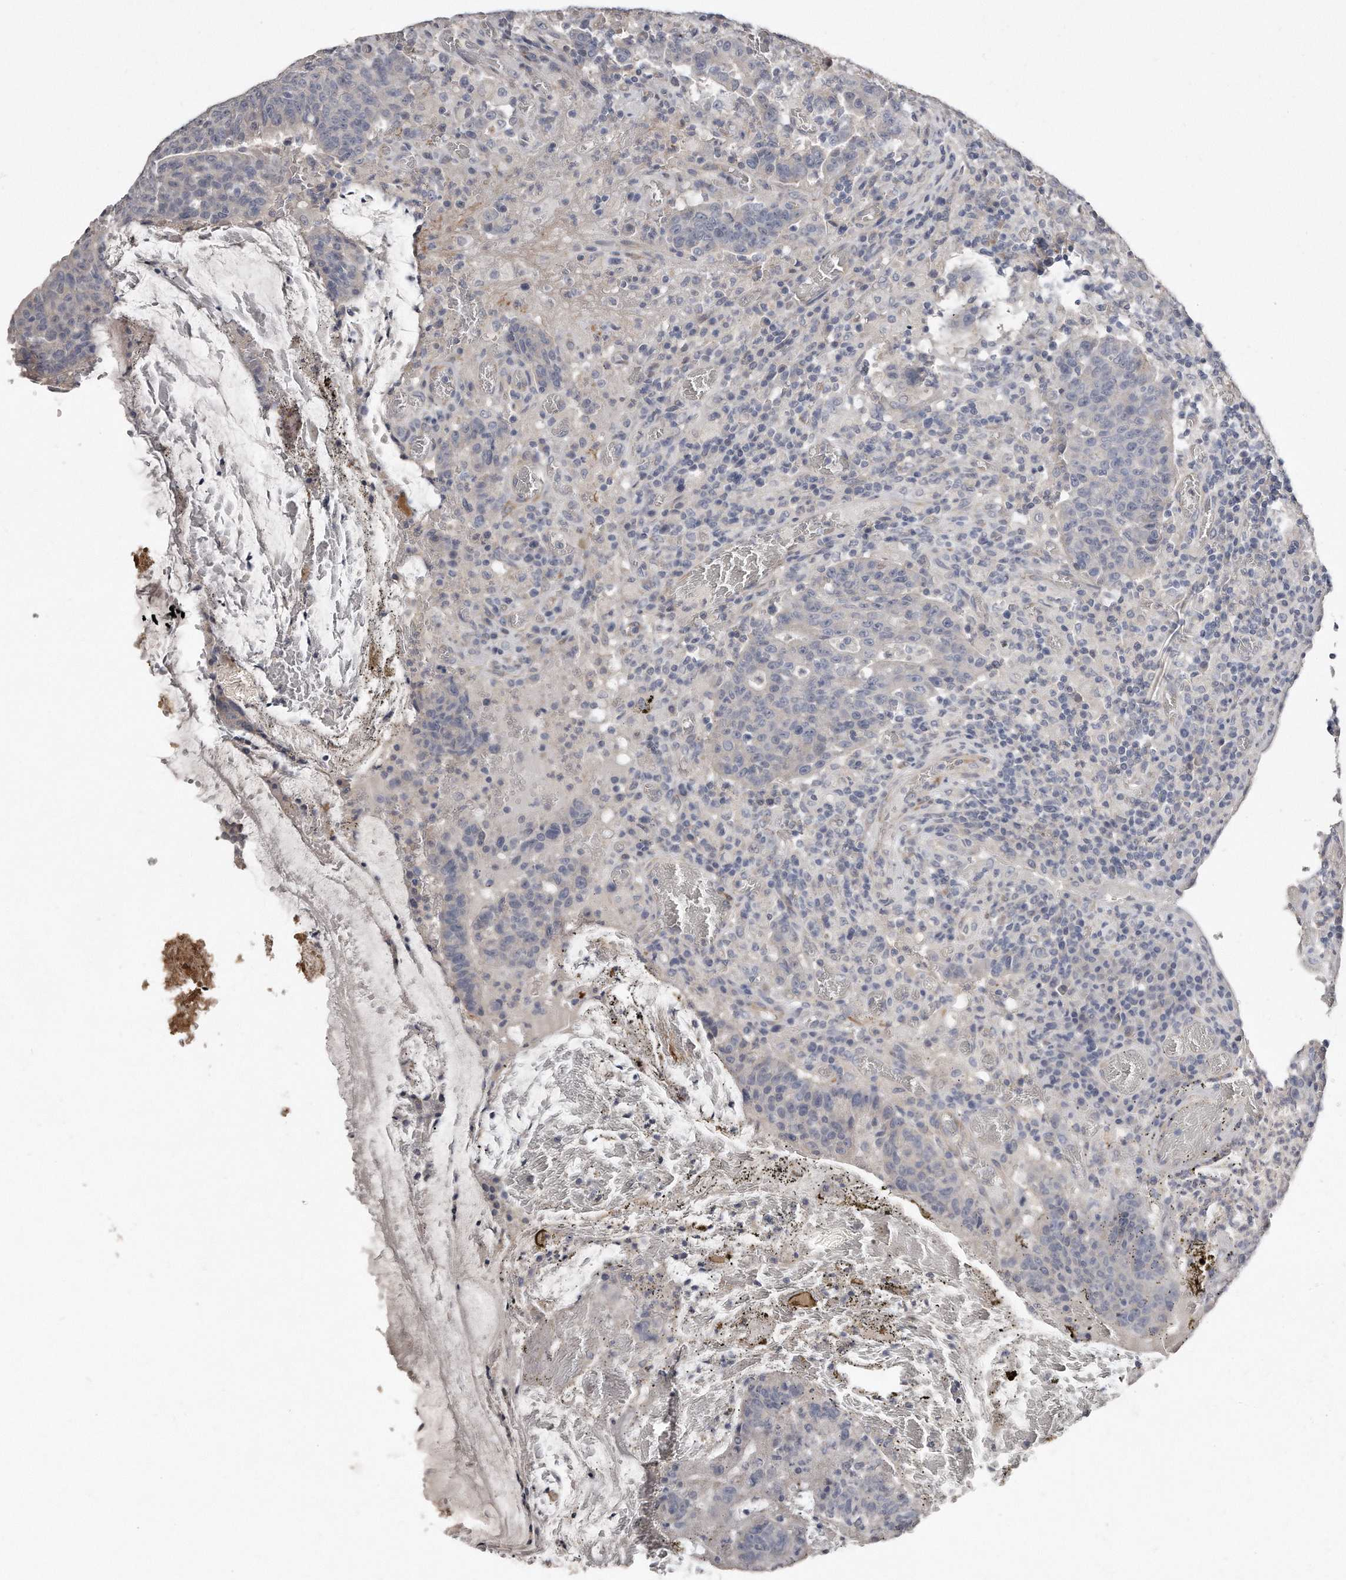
{"staining": {"intensity": "negative", "quantity": "none", "location": "none"}, "tissue": "colorectal cancer", "cell_type": "Tumor cells", "image_type": "cancer", "snomed": [{"axis": "morphology", "description": "Adenocarcinoma, NOS"}, {"axis": "topography", "description": "Colon"}], "caption": "This photomicrograph is of colorectal adenocarcinoma stained with immunohistochemistry (IHC) to label a protein in brown with the nuclei are counter-stained blue. There is no expression in tumor cells.", "gene": "LMOD1", "patient": {"sex": "female", "age": 75}}